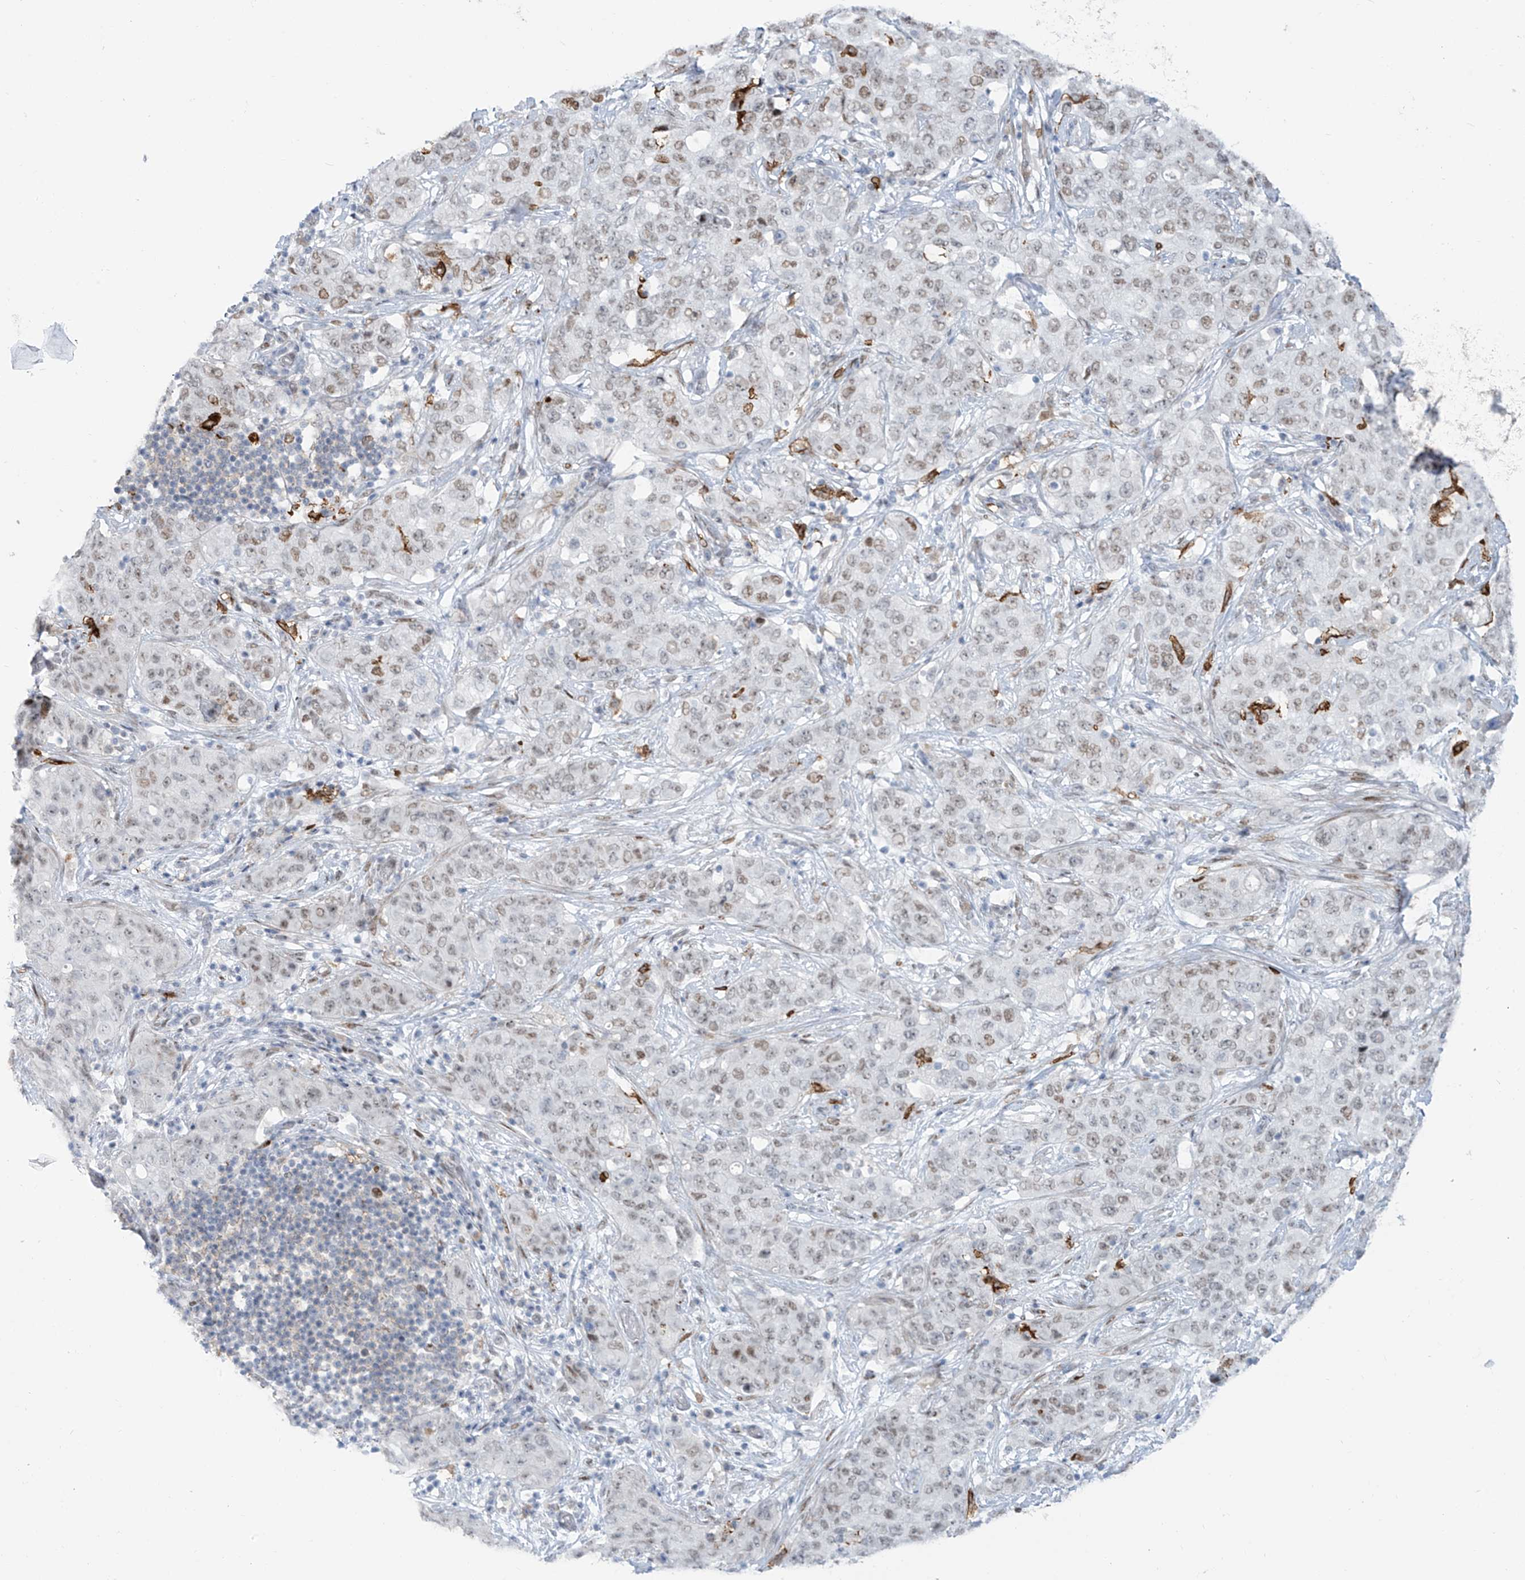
{"staining": {"intensity": "weak", "quantity": ">75%", "location": "nuclear"}, "tissue": "stomach cancer", "cell_type": "Tumor cells", "image_type": "cancer", "snomed": [{"axis": "morphology", "description": "Normal tissue, NOS"}, {"axis": "morphology", "description": "Adenocarcinoma, NOS"}, {"axis": "topography", "description": "Lymph node"}, {"axis": "topography", "description": "Stomach"}], "caption": "This is a histology image of immunohistochemistry (IHC) staining of stomach adenocarcinoma, which shows weak expression in the nuclear of tumor cells.", "gene": "LIN9", "patient": {"sex": "male", "age": 48}}